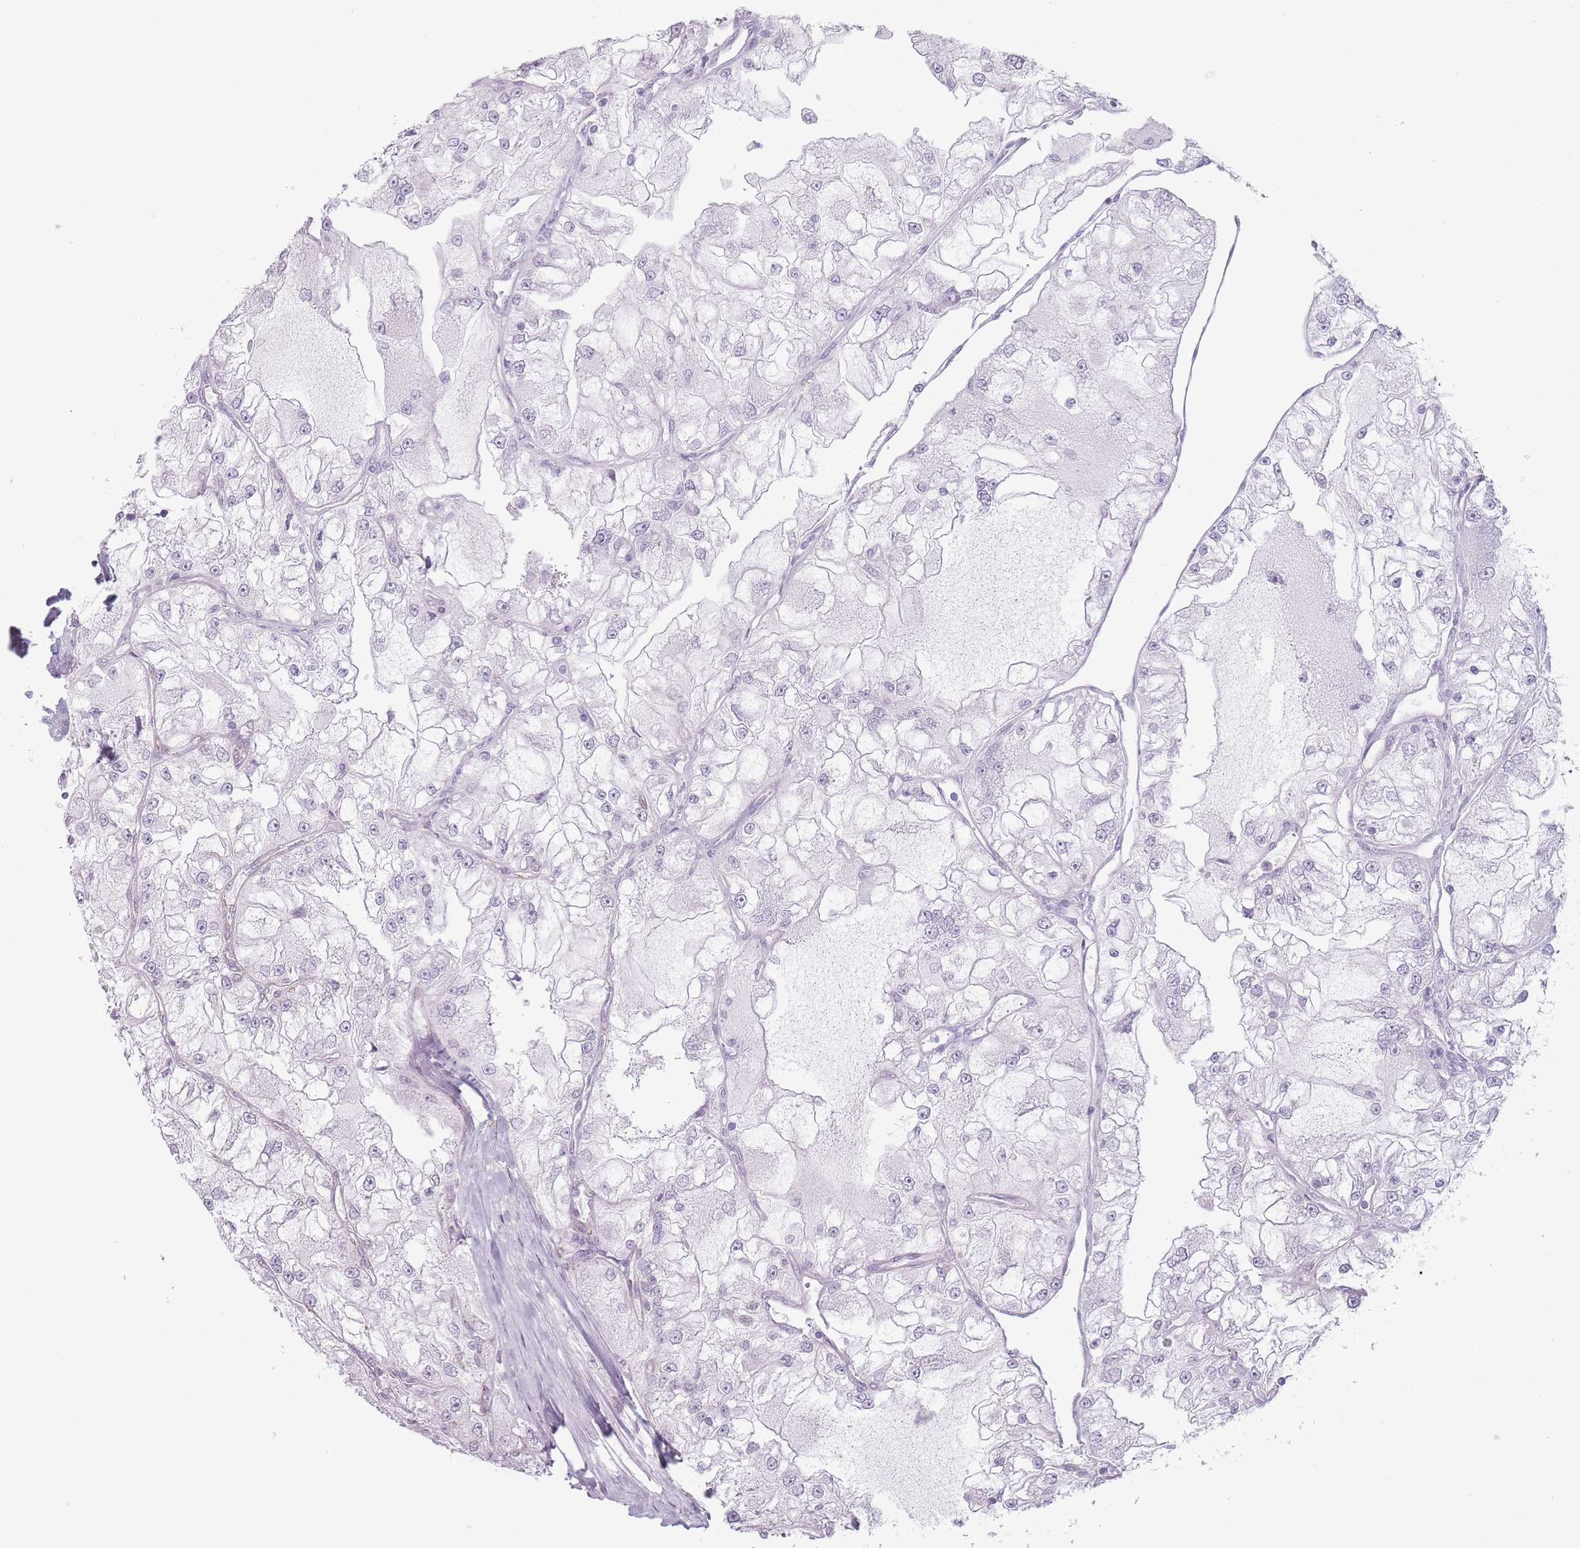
{"staining": {"intensity": "negative", "quantity": "none", "location": "none"}, "tissue": "renal cancer", "cell_type": "Tumor cells", "image_type": "cancer", "snomed": [{"axis": "morphology", "description": "Adenocarcinoma, NOS"}, {"axis": "topography", "description": "Kidney"}], "caption": "Immunohistochemistry micrograph of adenocarcinoma (renal) stained for a protein (brown), which shows no staining in tumor cells.", "gene": "DCHS1", "patient": {"sex": "female", "age": 72}}